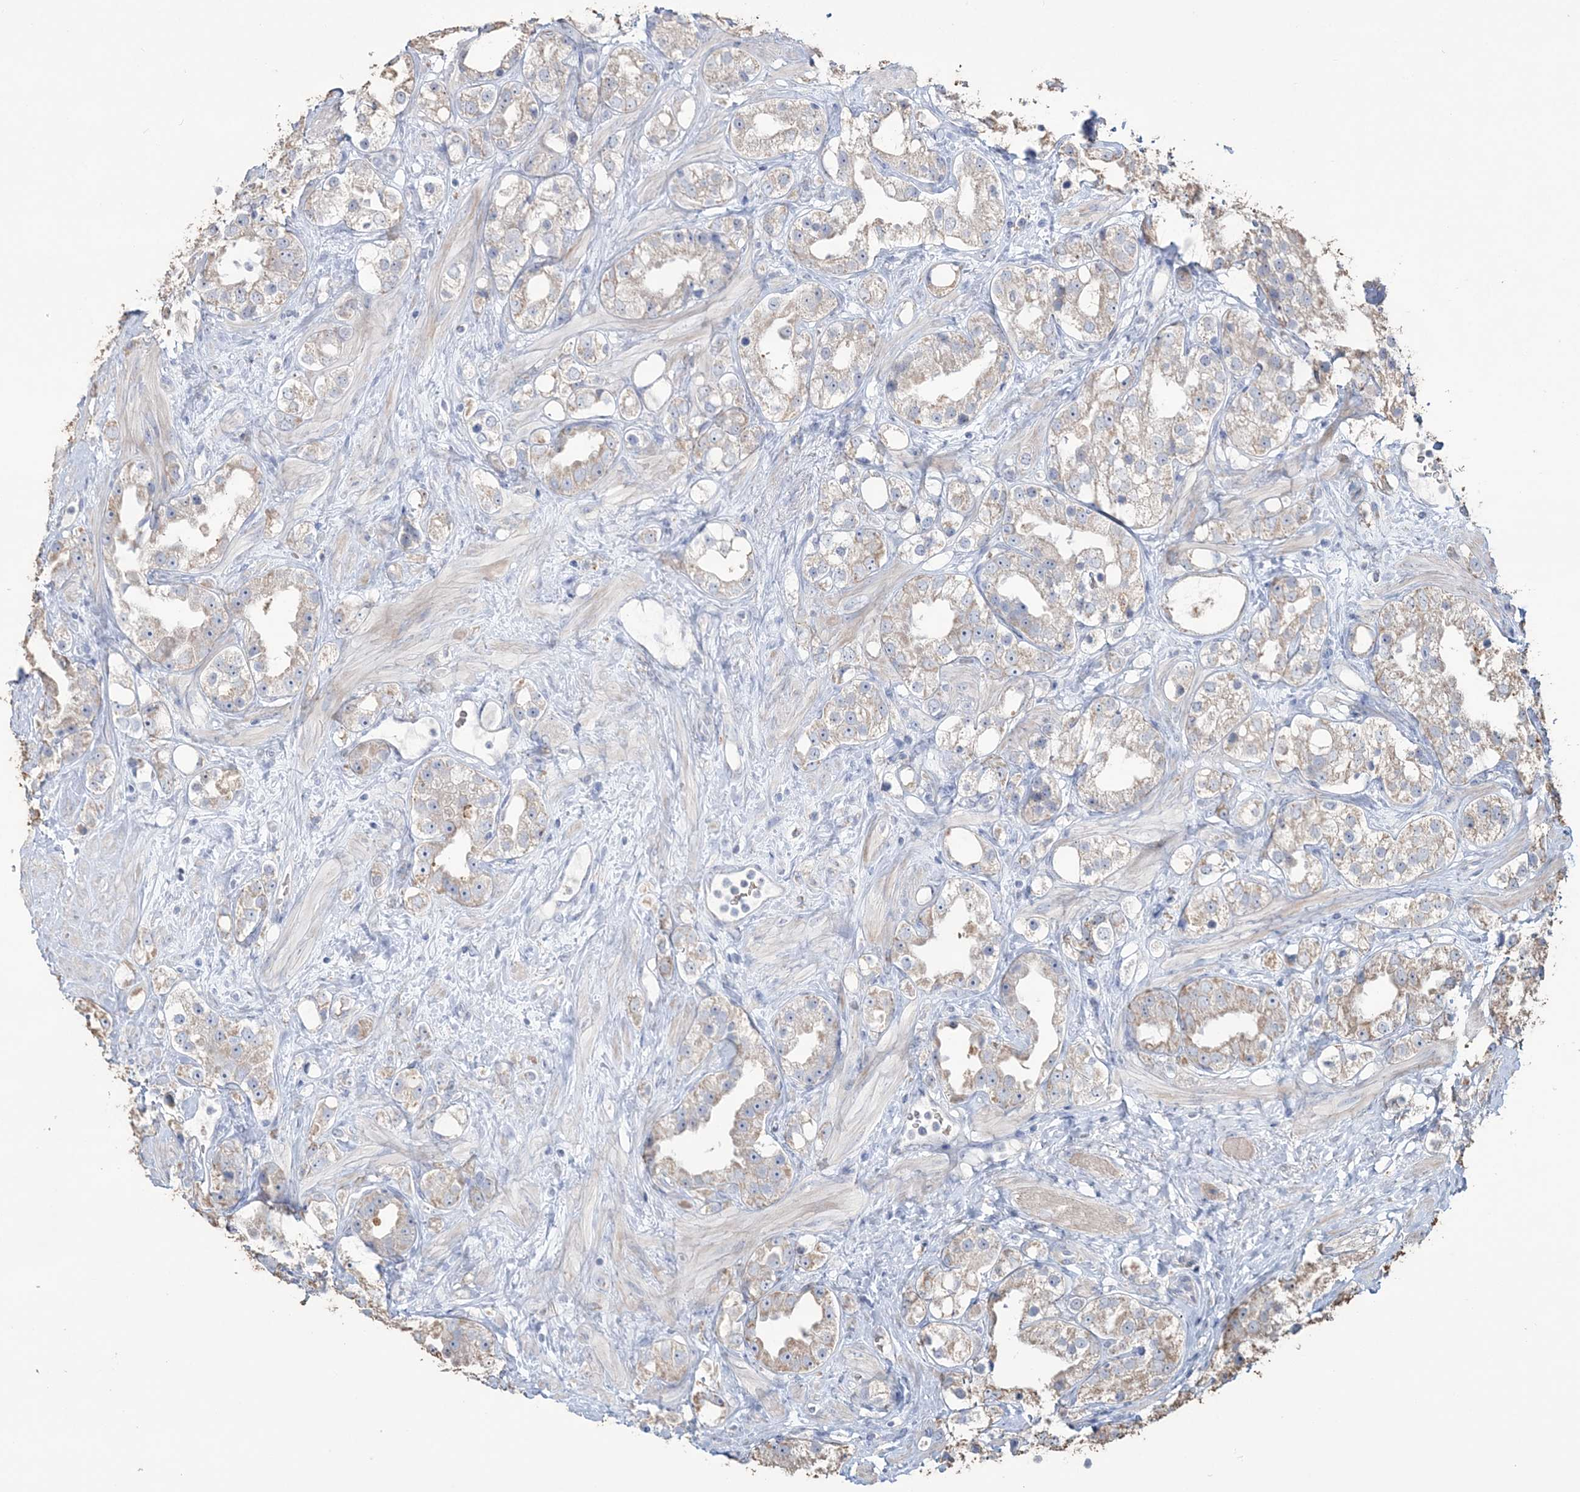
{"staining": {"intensity": "weak", "quantity": "25%-75%", "location": "cytoplasmic/membranous"}, "tissue": "prostate cancer", "cell_type": "Tumor cells", "image_type": "cancer", "snomed": [{"axis": "morphology", "description": "Adenocarcinoma, NOS"}, {"axis": "topography", "description": "Prostate"}], "caption": "This photomicrograph shows immunohistochemistry staining of adenocarcinoma (prostate), with low weak cytoplasmic/membranous staining in about 25%-75% of tumor cells.", "gene": "SFMBT2", "patient": {"sex": "male", "age": 79}}